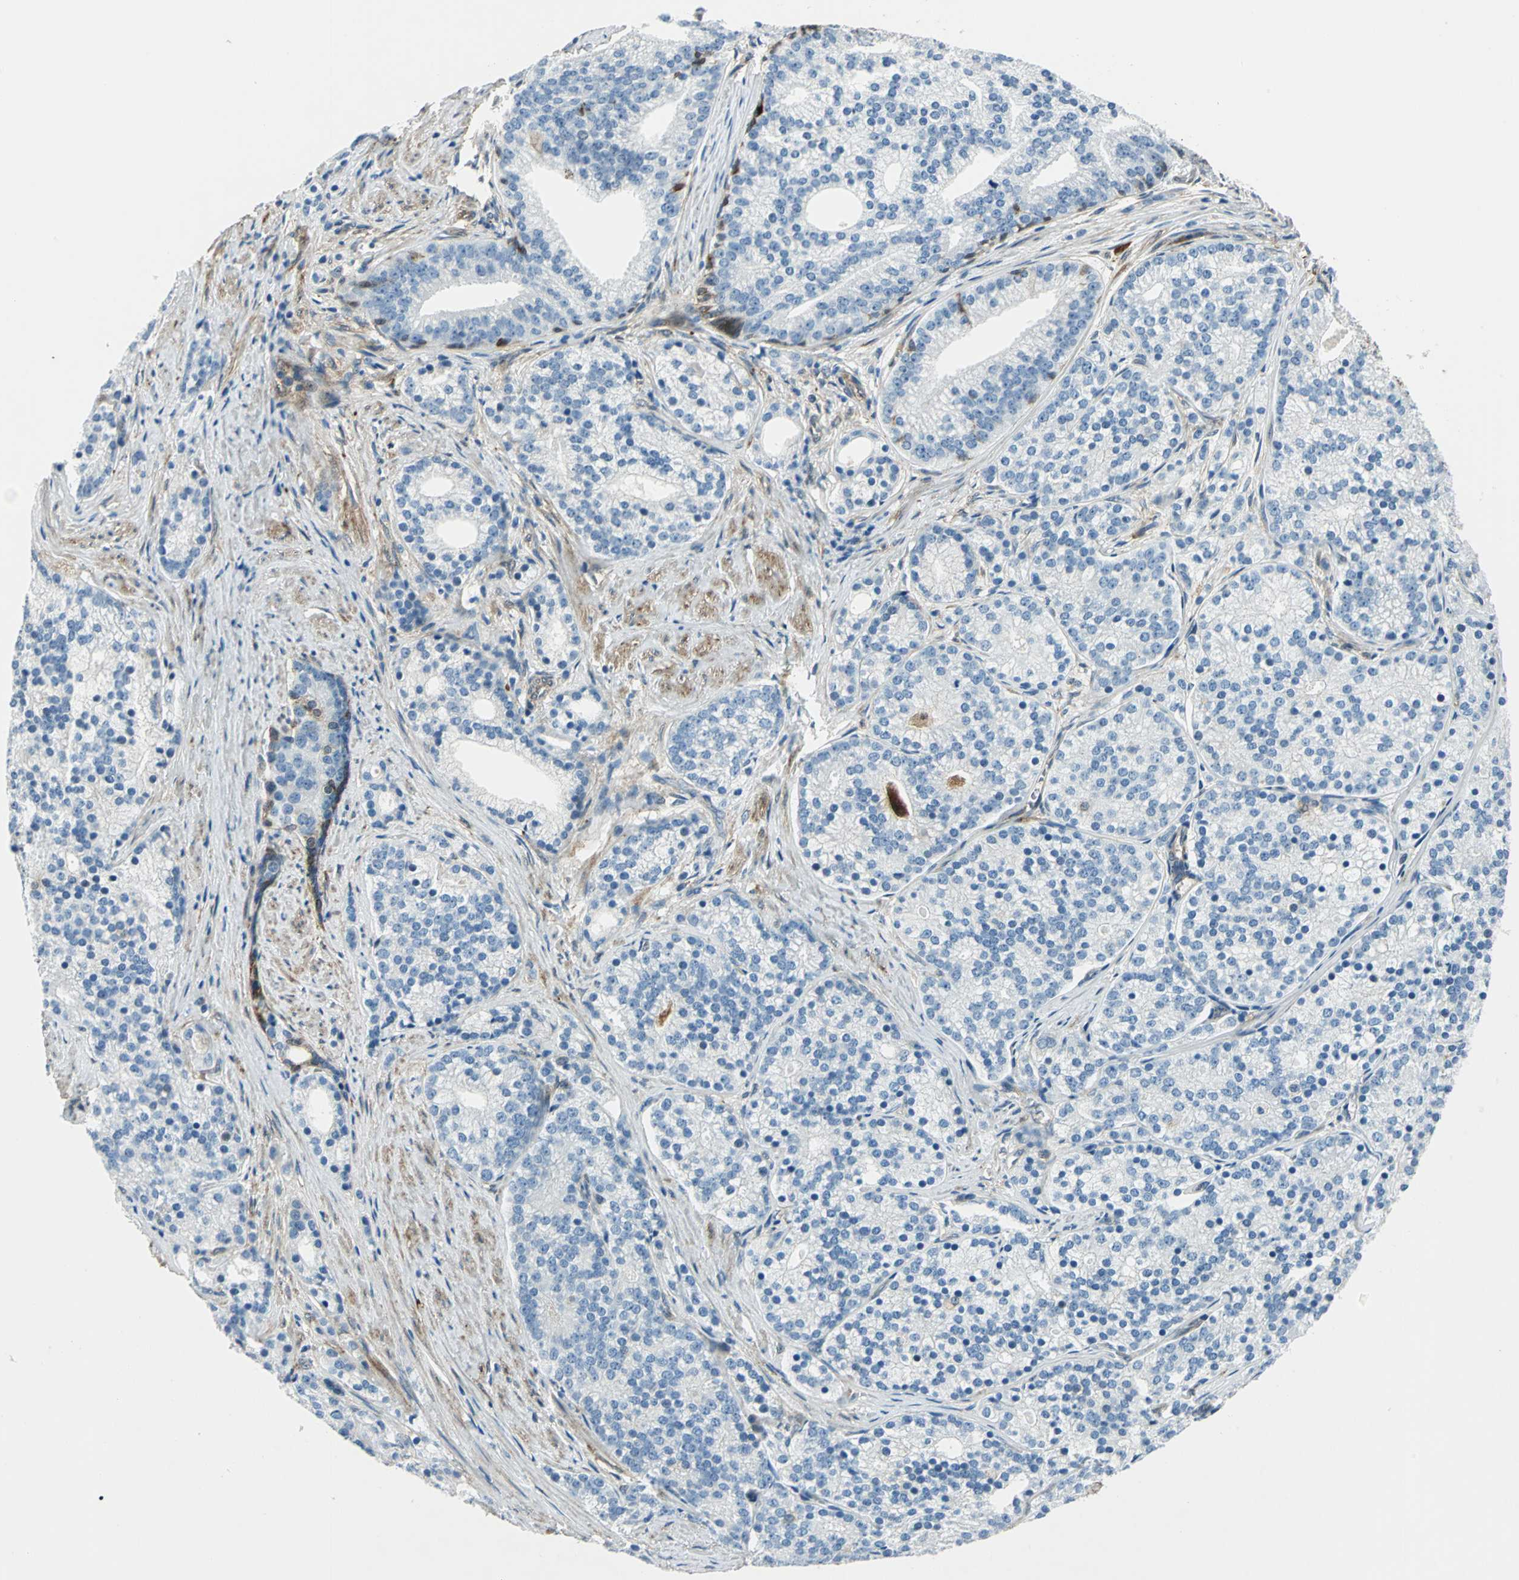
{"staining": {"intensity": "moderate", "quantity": "<25%", "location": "cytoplasmic/membranous"}, "tissue": "prostate cancer", "cell_type": "Tumor cells", "image_type": "cancer", "snomed": [{"axis": "morphology", "description": "Adenocarcinoma, Low grade"}, {"axis": "topography", "description": "Prostate"}], "caption": "Prostate adenocarcinoma (low-grade) was stained to show a protein in brown. There is low levels of moderate cytoplasmic/membranous positivity in approximately <25% of tumor cells. (Brightfield microscopy of DAB IHC at high magnification).", "gene": "HSPB1", "patient": {"sex": "male", "age": 71}}